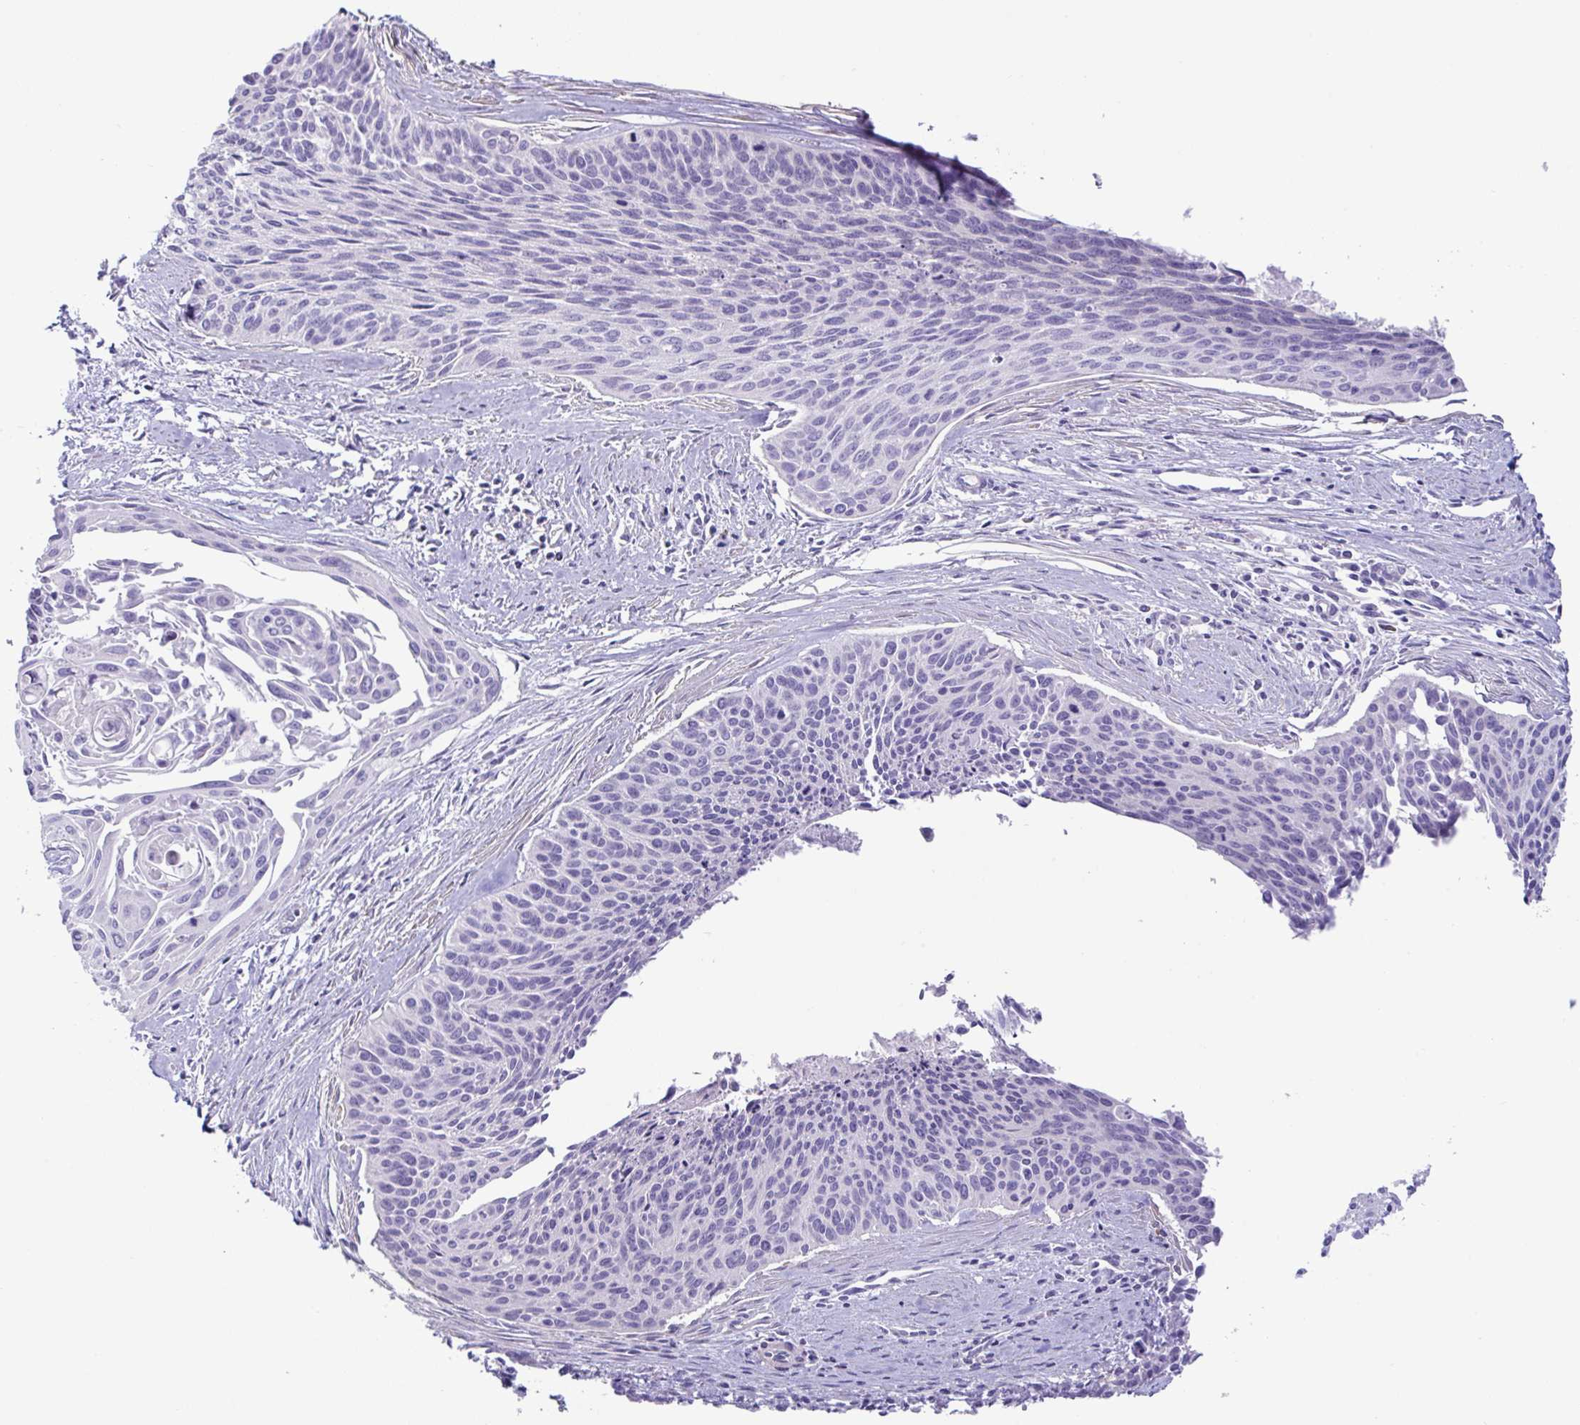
{"staining": {"intensity": "negative", "quantity": "none", "location": "none"}, "tissue": "cervical cancer", "cell_type": "Tumor cells", "image_type": "cancer", "snomed": [{"axis": "morphology", "description": "Squamous cell carcinoma, NOS"}, {"axis": "topography", "description": "Cervix"}], "caption": "Human squamous cell carcinoma (cervical) stained for a protein using IHC reveals no expression in tumor cells.", "gene": "MED11", "patient": {"sex": "female", "age": 55}}